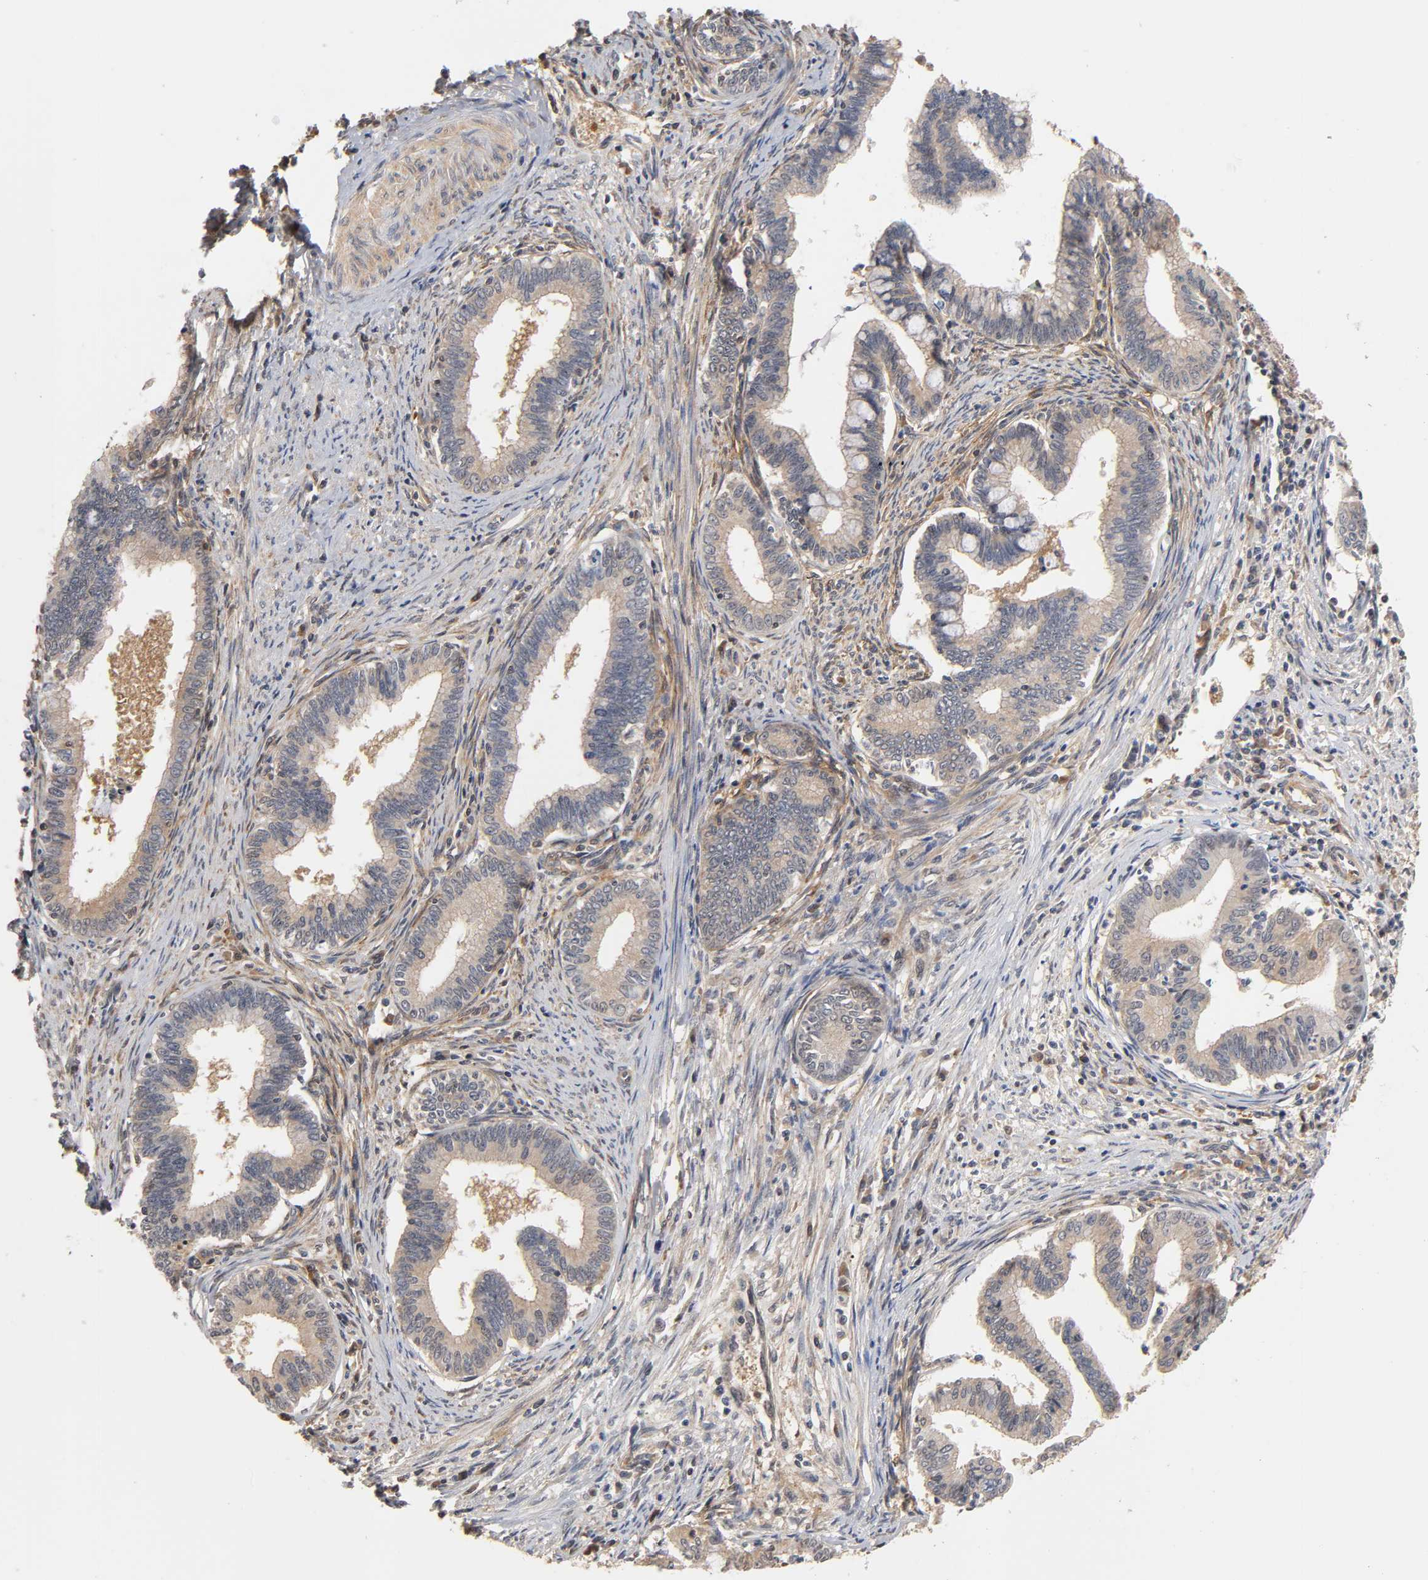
{"staining": {"intensity": "weak", "quantity": "<25%", "location": "cytoplasmic/membranous"}, "tissue": "cervical cancer", "cell_type": "Tumor cells", "image_type": "cancer", "snomed": [{"axis": "morphology", "description": "Adenocarcinoma, NOS"}, {"axis": "topography", "description": "Cervix"}], "caption": "Cervical adenocarcinoma was stained to show a protein in brown. There is no significant positivity in tumor cells. (DAB immunohistochemistry visualized using brightfield microscopy, high magnification).", "gene": "PDE5A", "patient": {"sex": "female", "age": 36}}